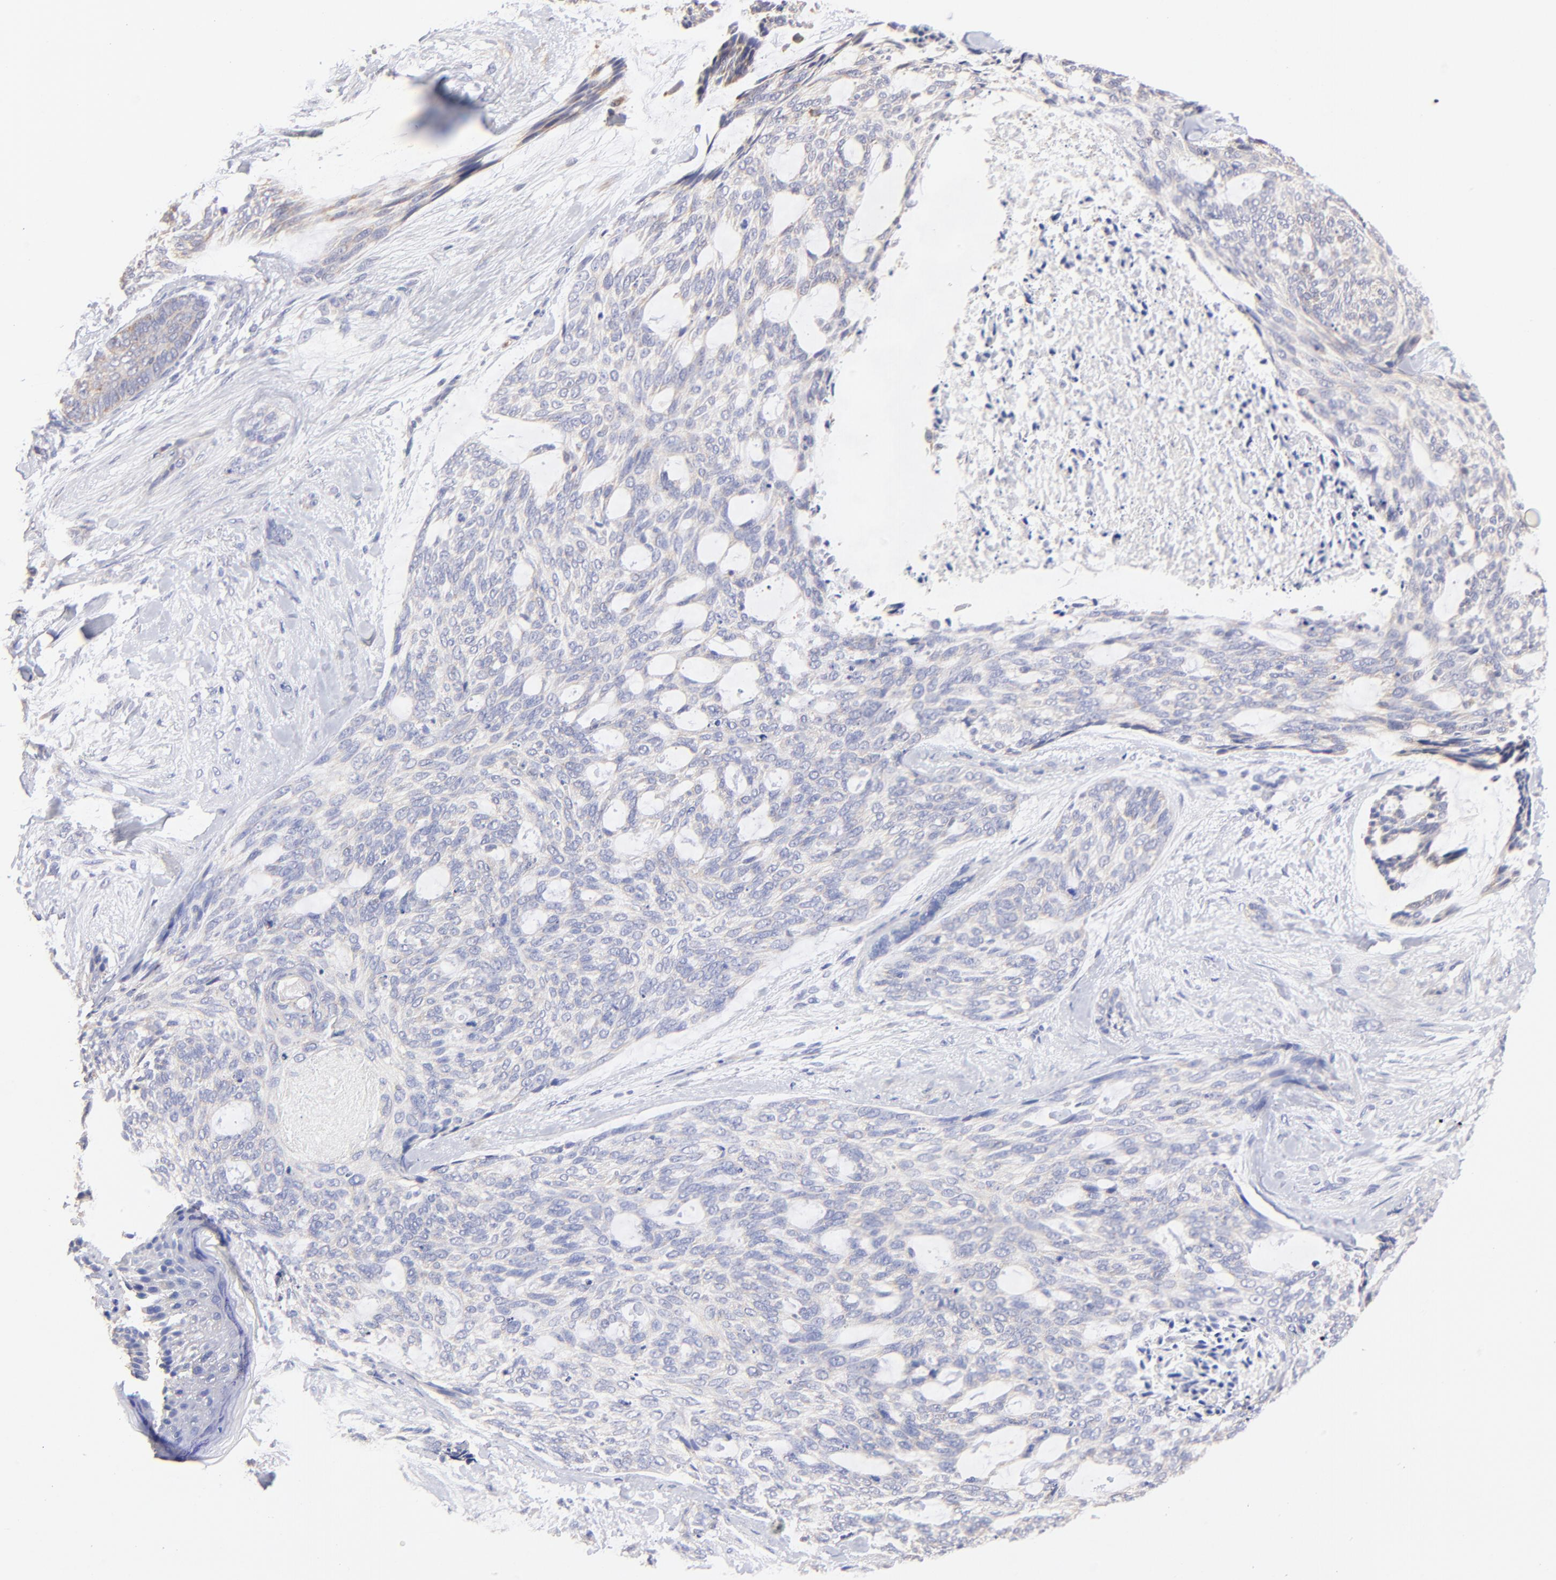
{"staining": {"intensity": "weak", "quantity": "<25%", "location": "cytoplasmic/membranous"}, "tissue": "skin cancer", "cell_type": "Tumor cells", "image_type": "cancer", "snomed": [{"axis": "morphology", "description": "Normal tissue, NOS"}, {"axis": "morphology", "description": "Basal cell carcinoma"}, {"axis": "topography", "description": "Skin"}], "caption": "Immunohistochemistry of human skin cancer (basal cell carcinoma) reveals no staining in tumor cells.", "gene": "BBOF1", "patient": {"sex": "female", "age": 71}}